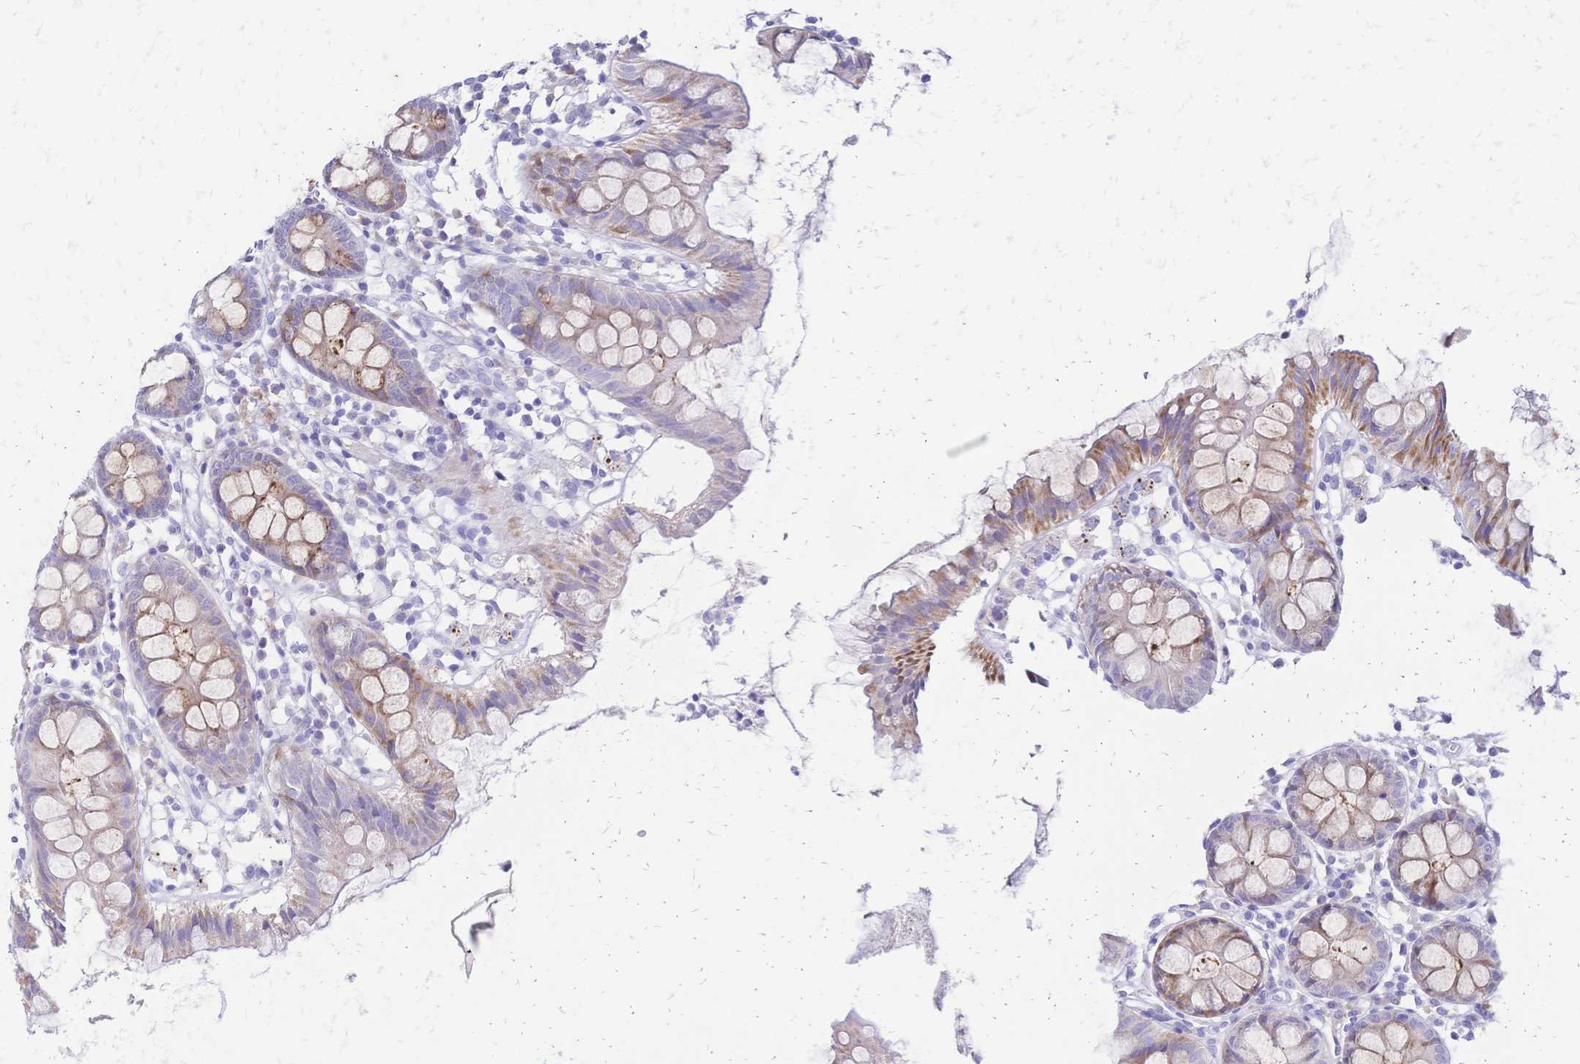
{"staining": {"intensity": "negative", "quantity": "none", "location": "none"}, "tissue": "colon", "cell_type": "Endothelial cells", "image_type": "normal", "snomed": [{"axis": "morphology", "description": "Normal tissue, NOS"}, {"axis": "topography", "description": "Colon"}], "caption": "High power microscopy photomicrograph of an immunohistochemistry micrograph of normal colon, revealing no significant positivity in endothelial cells.", "gene": "GRB7", "patient": {"sex": "female", "age": 84}}